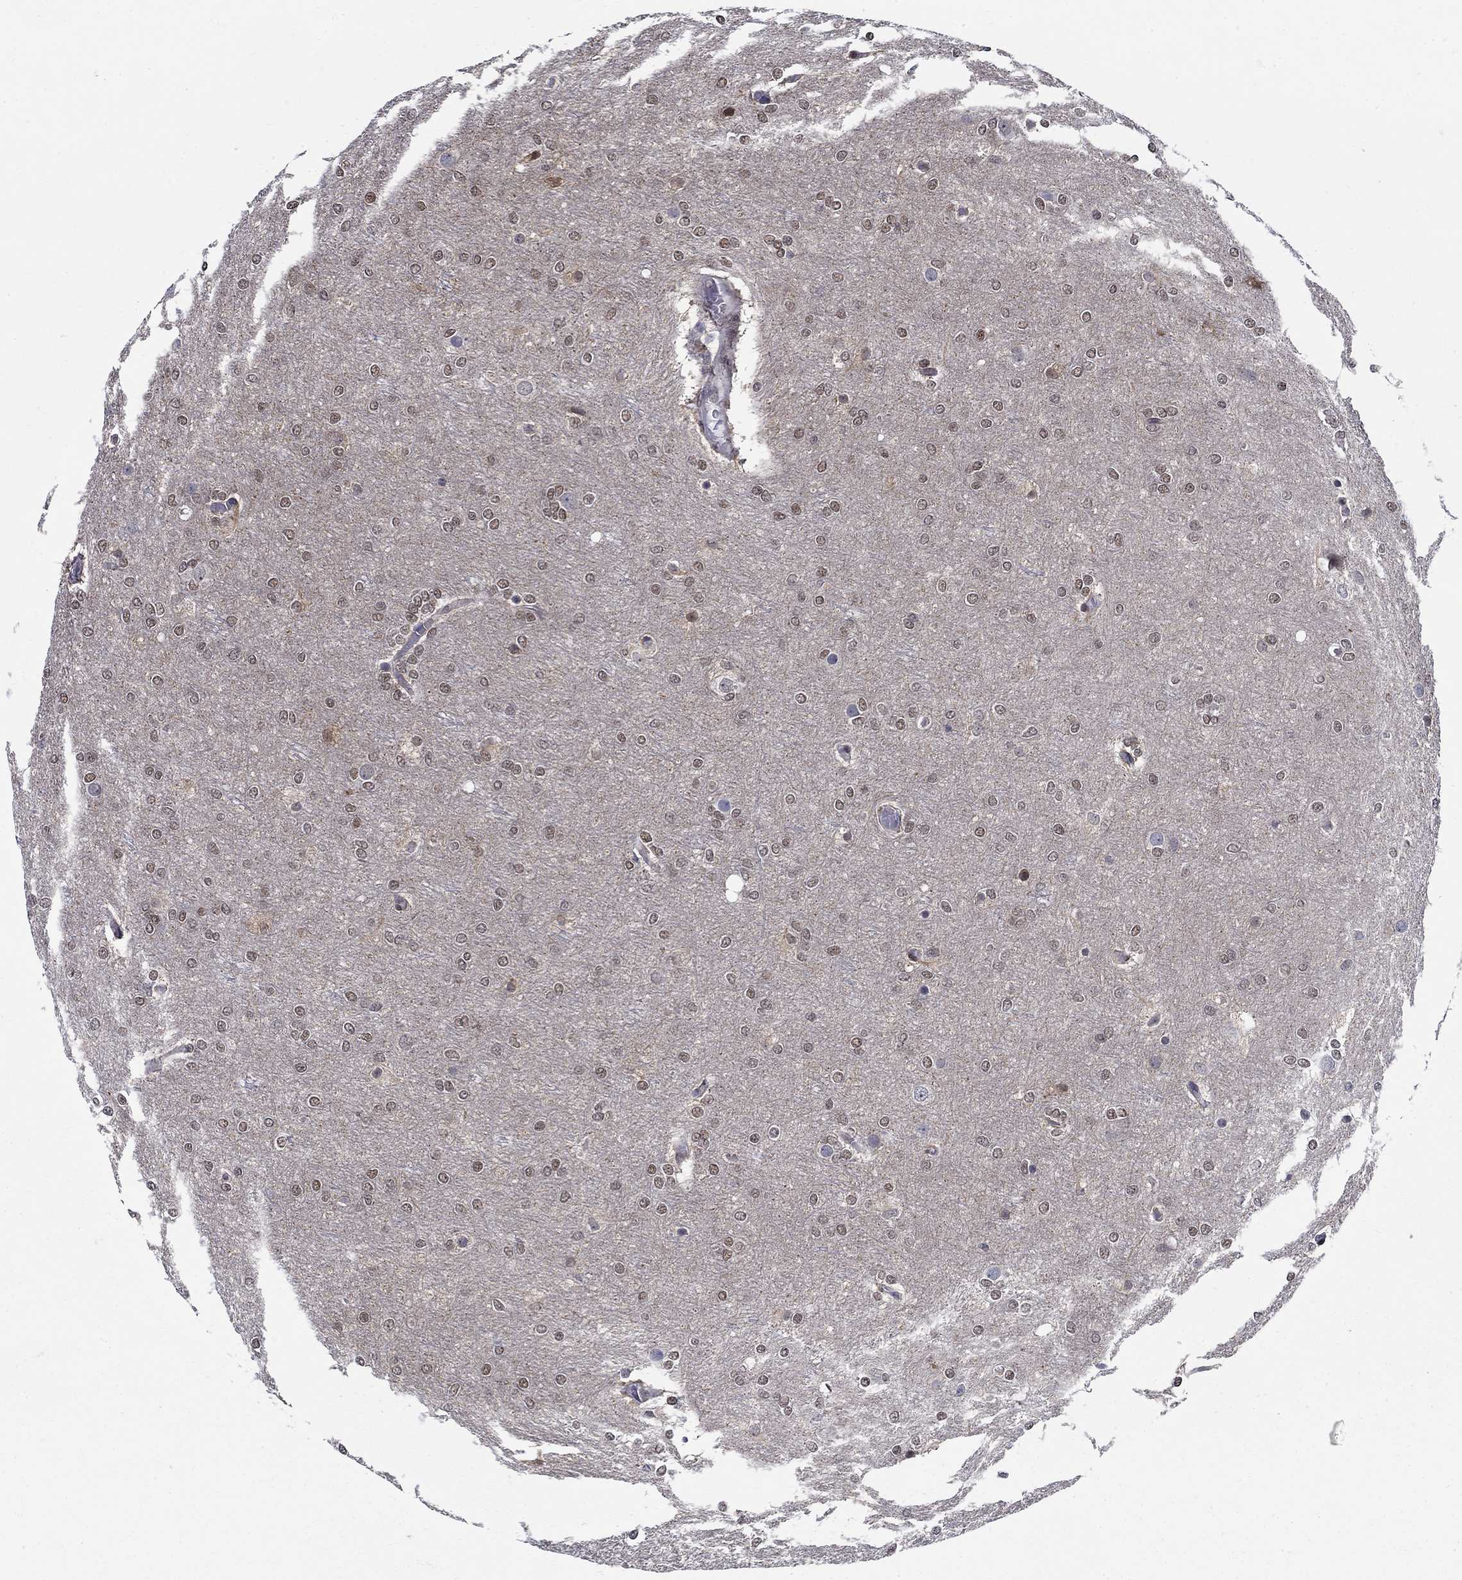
{"staining": {"intensity": "moderate", "quantity": "<25%", "location": "nuclear"}, "tissue": "glioma", "cell_type": "Tumor cells", "image_type": "cancer", "snomed": [{"axis": "morphology", "description": "Glioma, malignant, High grade"}, {"axis": "topography", "description": "Brain"}], "caption": "A brown stain shows moderate nuclear positivity of a protein in human malignant glioma (high-grade) tumor cells.", "gene": "ZNF594", "patient": {"sex": "female", "age": 61}}